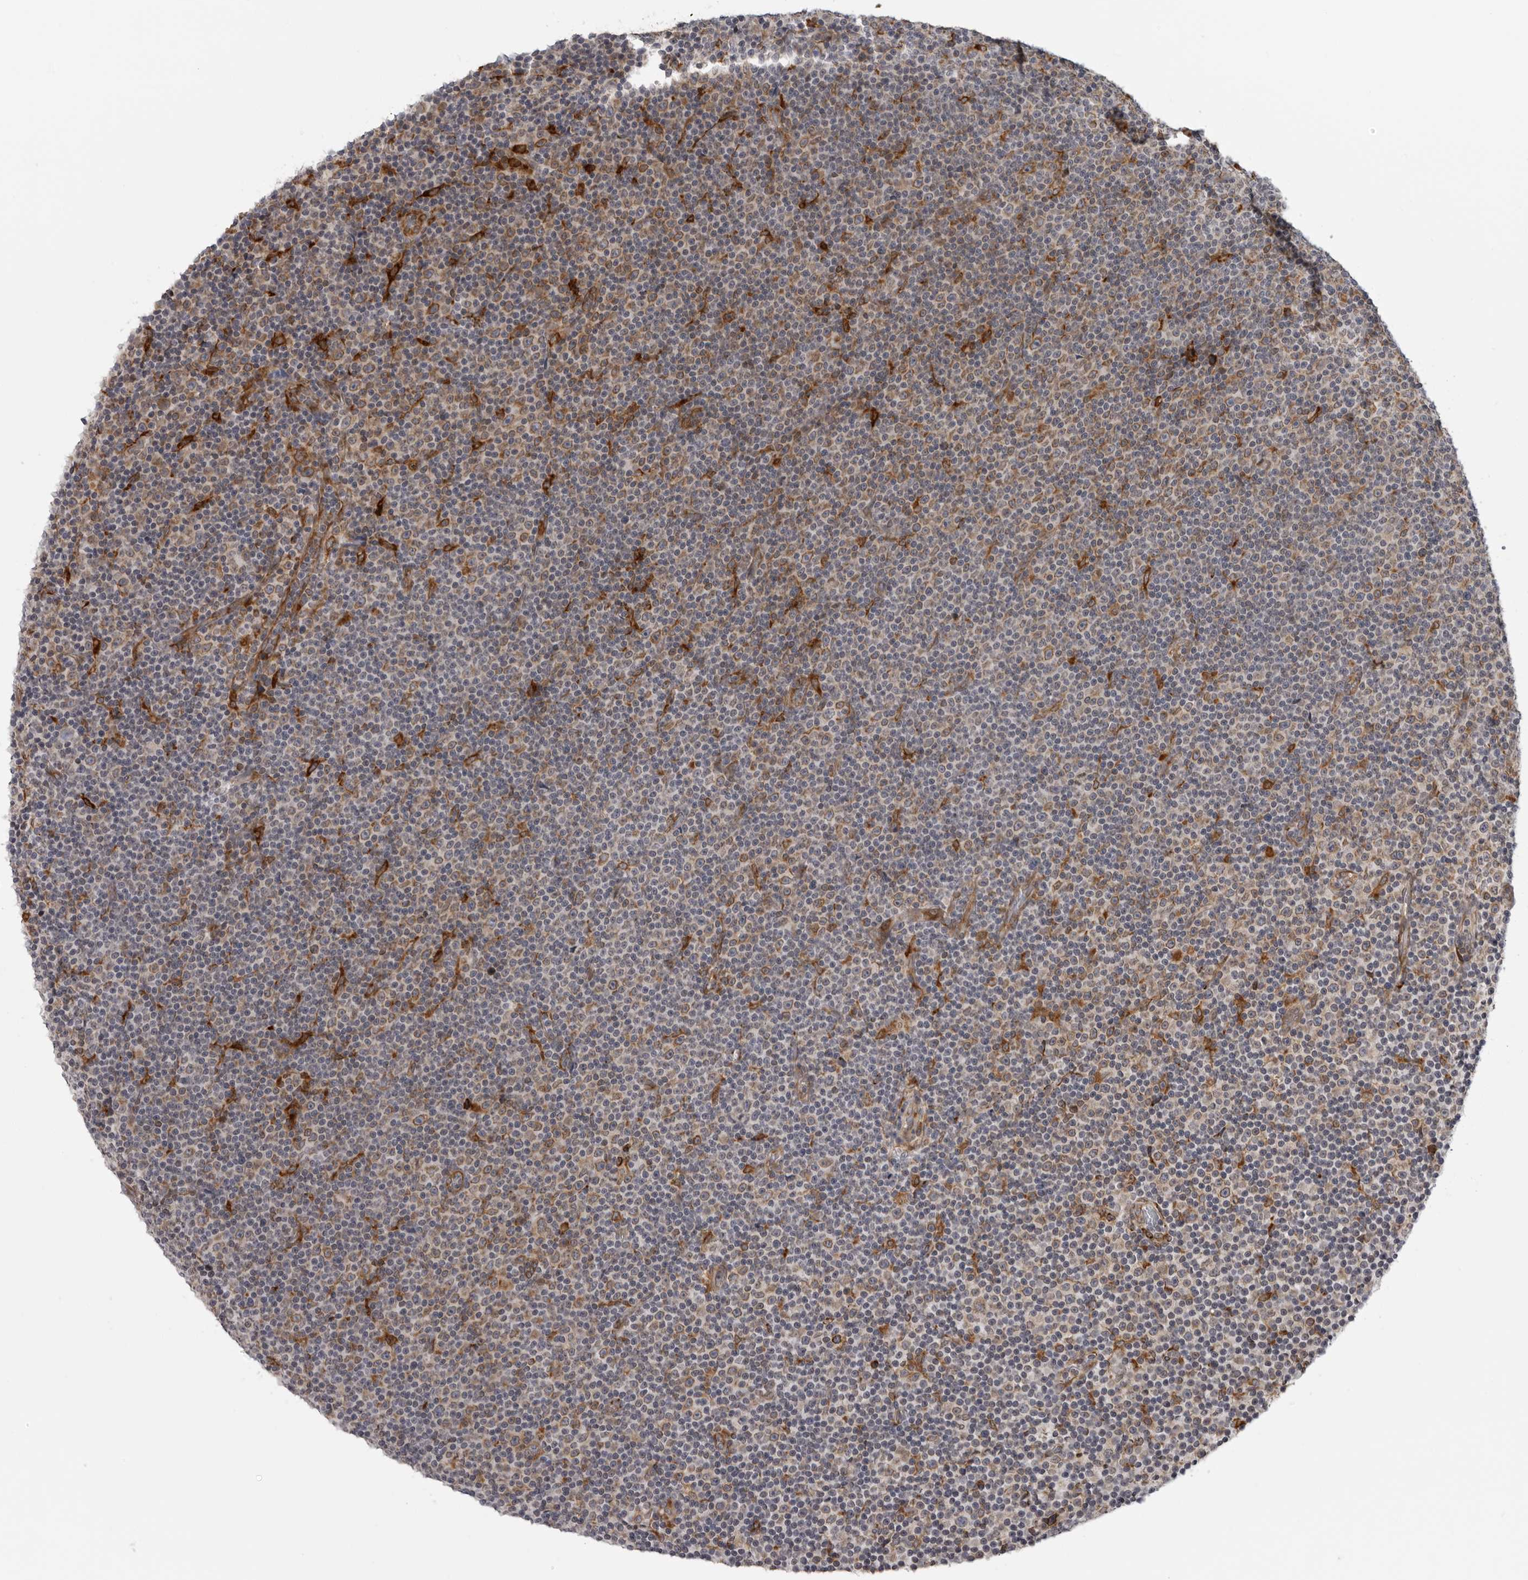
{"staining": {"intensity": "moderate", "quantity": "<25%", "location": "cytoplasmic/membranous"}, "tissue": "lymphoma", "cell_type": "Tumor cells", "image_type": "cancer", "snomed": [{"axis": "morphology", "description": "Malignant lymphoma, non-Hodgkin's type, Low grade"}, {"axis": "topography", "description": "Lymph node"}], "caption": "Immunohistochemical staining of malignant lymphoma, non-Hodgkin's type (low-grade) shows moderate cytoplasmic/membranous protein expression in about <25% of tumor cells.", "gene": "ALPK2", "patient": {"sex": "female", "age": 67}}